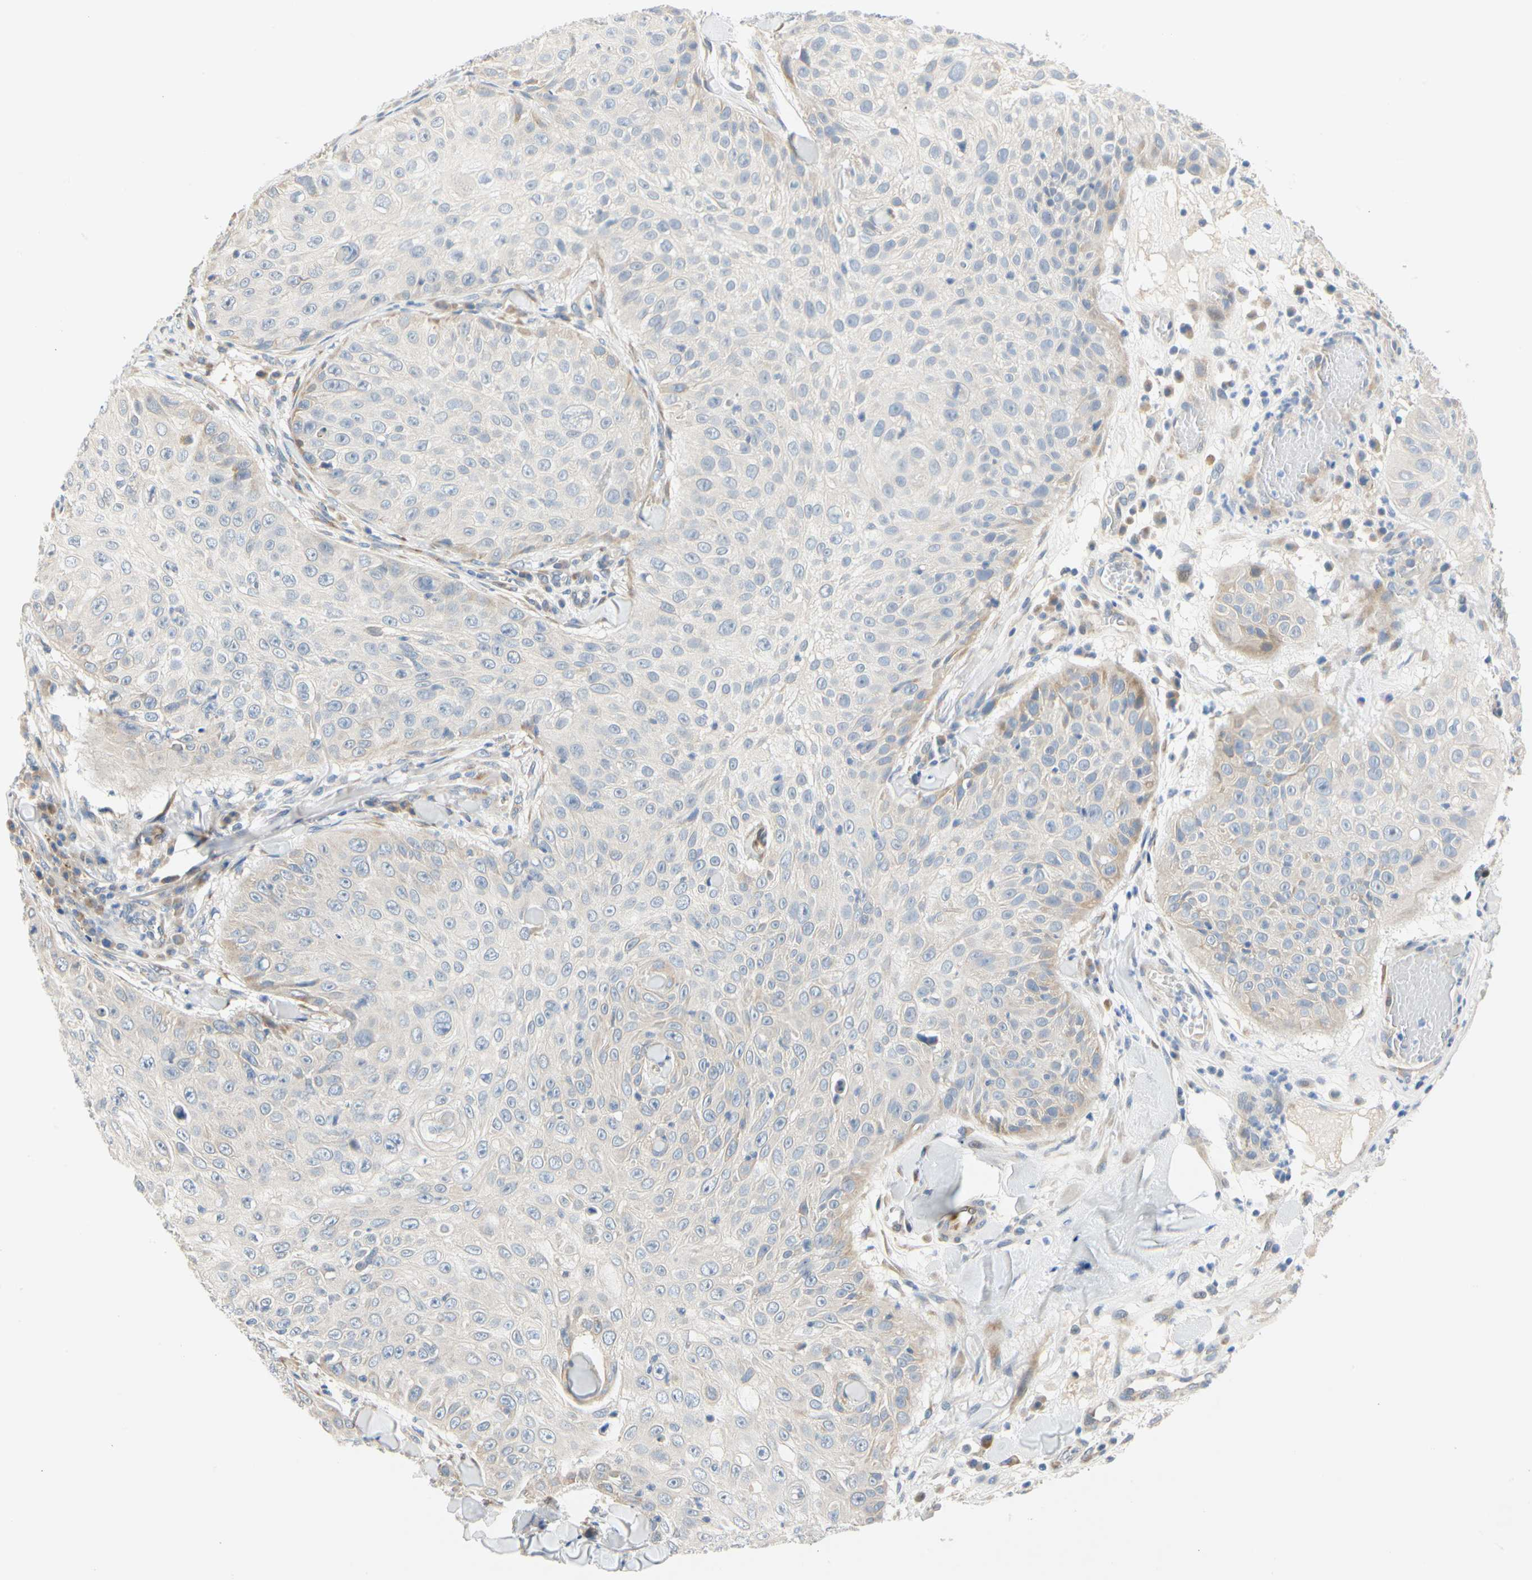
{"staining": {"intensity": "weak", "quantity": "<25%", "location": "cytoplasmic/membranous"}, "tissue": "skin cancer", "cell_type": "Tumor cells", "image_type": "cancer", "snomed": [{"axis": "morphology", "description": "Squamous cell carcinoma, NOS"}, {"axis": "topography", "description": "Skin"}], "caption": "Immunohistochemistry (IHC) micrograph of skin cancer stained for a protein (brown), which reveals no positivity in tumor cells.", "gene": "ZNF236", "patient": {"sex": "male", "age": 86}}